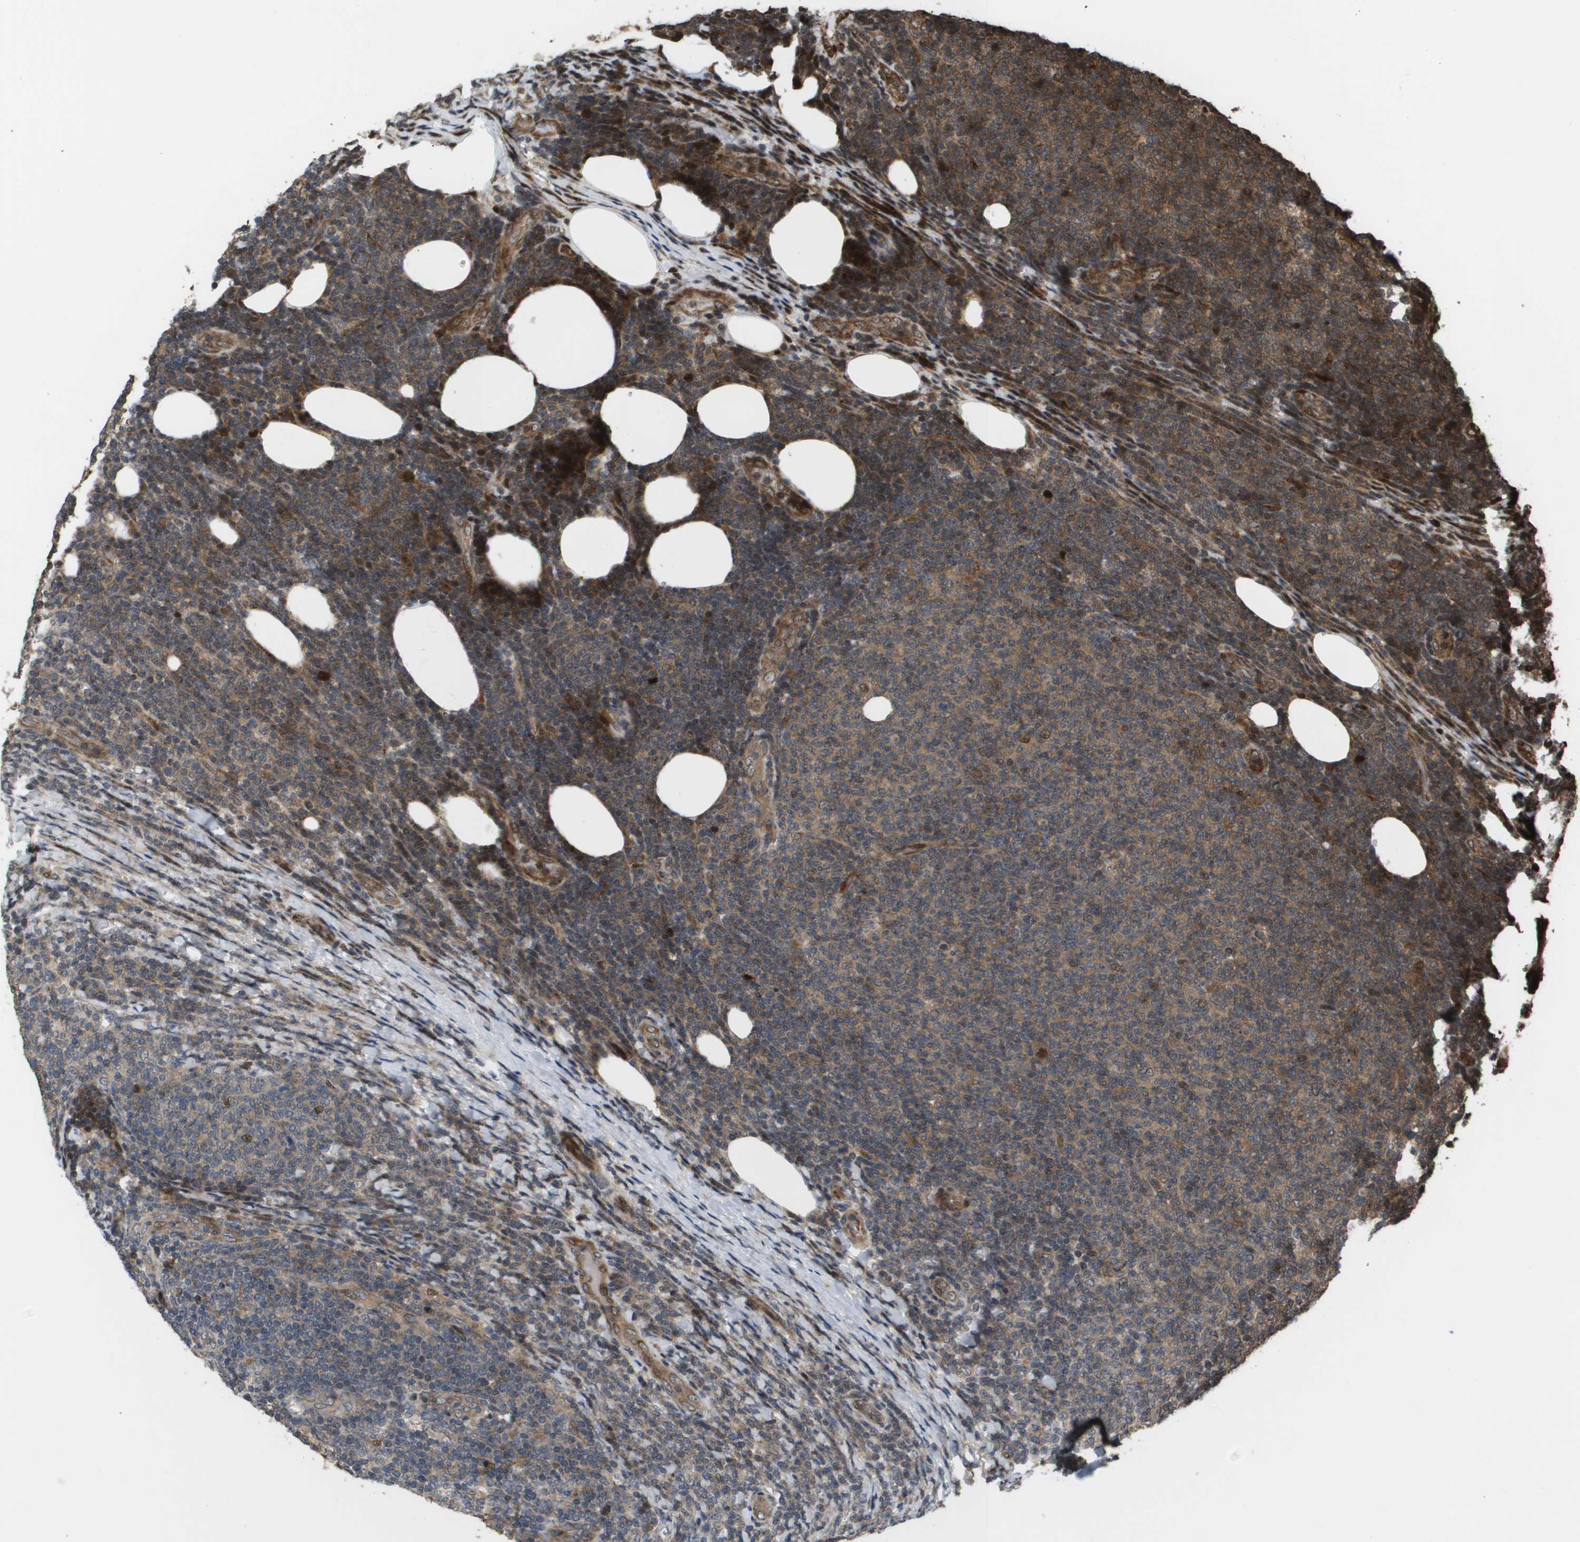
{"staining": {"intensity": "moderate", "quantity": "<25%", "location": "cytoplasmic/membranous"}, "tissue": "lymphoma", "cell_type": "Tumor cells", "image_type": "cancer", "snomed": [{"axis": "morphology", "description": "Malignant lymphoma, non-Hodgkin's type, Low grade"}, {"axis": "topography", "description": "Lymph node"}], "caption": "Tumor cells show moderate cytoplasmic/membranous expression in approximately <25% of cells in lymphoma. The protein of interest is shown in brown color, while the nuclei are stained blue.", "gene": "AXIN2", "patient": {"sex": "male", "age": 66}}